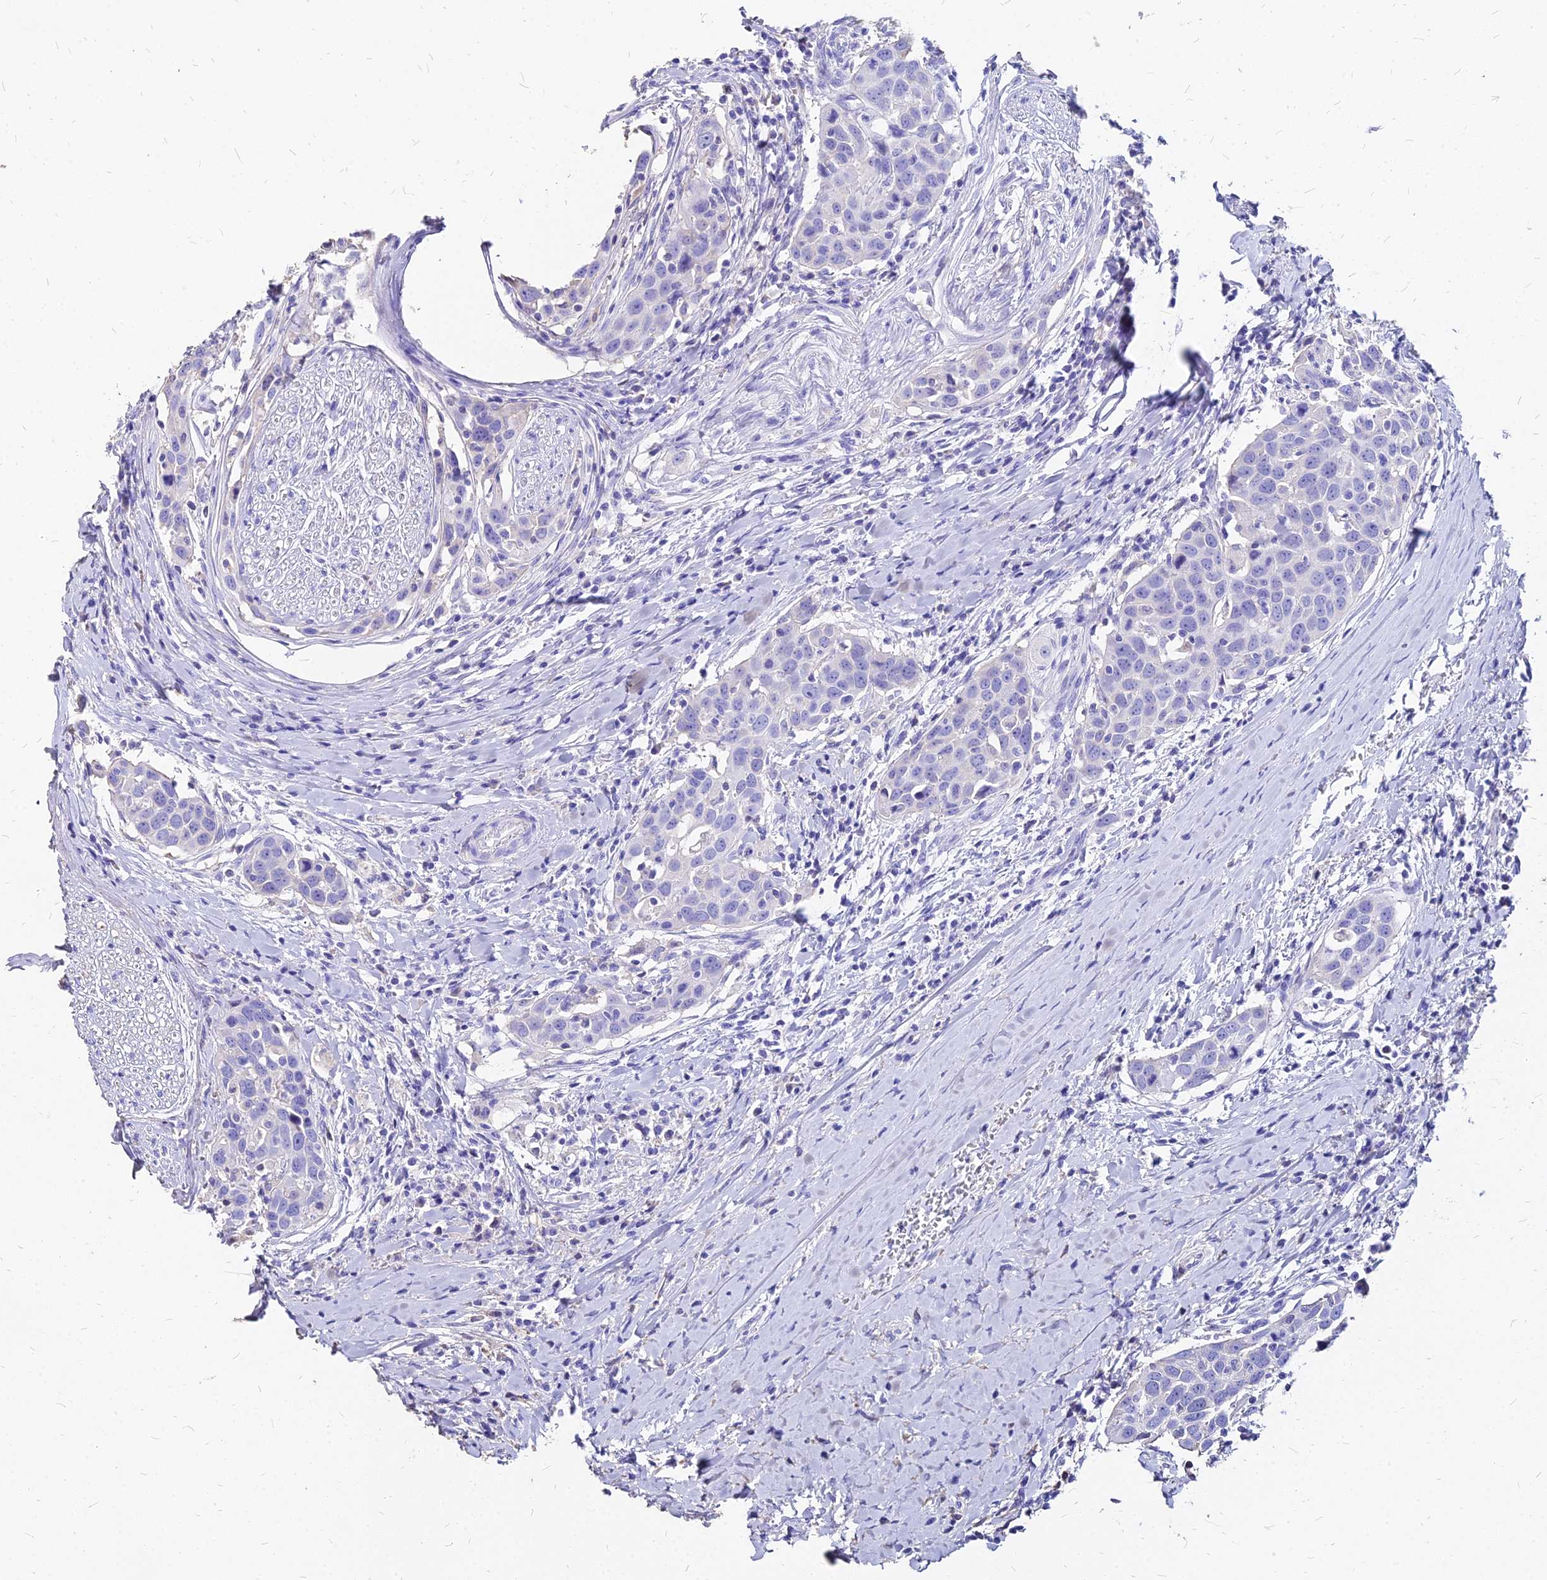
{"staining": {"intensity": "negative", "quantity": "none", "location": "none"}, "tissue": "head and neck cancer", "cell_type": "Tumor cells", "image_type": "cancer", "snomed": [{"axis": "morphology", "description": "Squamous cell carcinoma, NOS"}, {"axis": "topography", "description": "Oral tissue"}, {"axis": "topography", "description": "Head-Neck"}], "caption": "Tumor cells are negative for protein expression in human head and neck squamous cell carcinoma.", "gene": "NME5", "patient": {"sex": "female", "age": 50}}